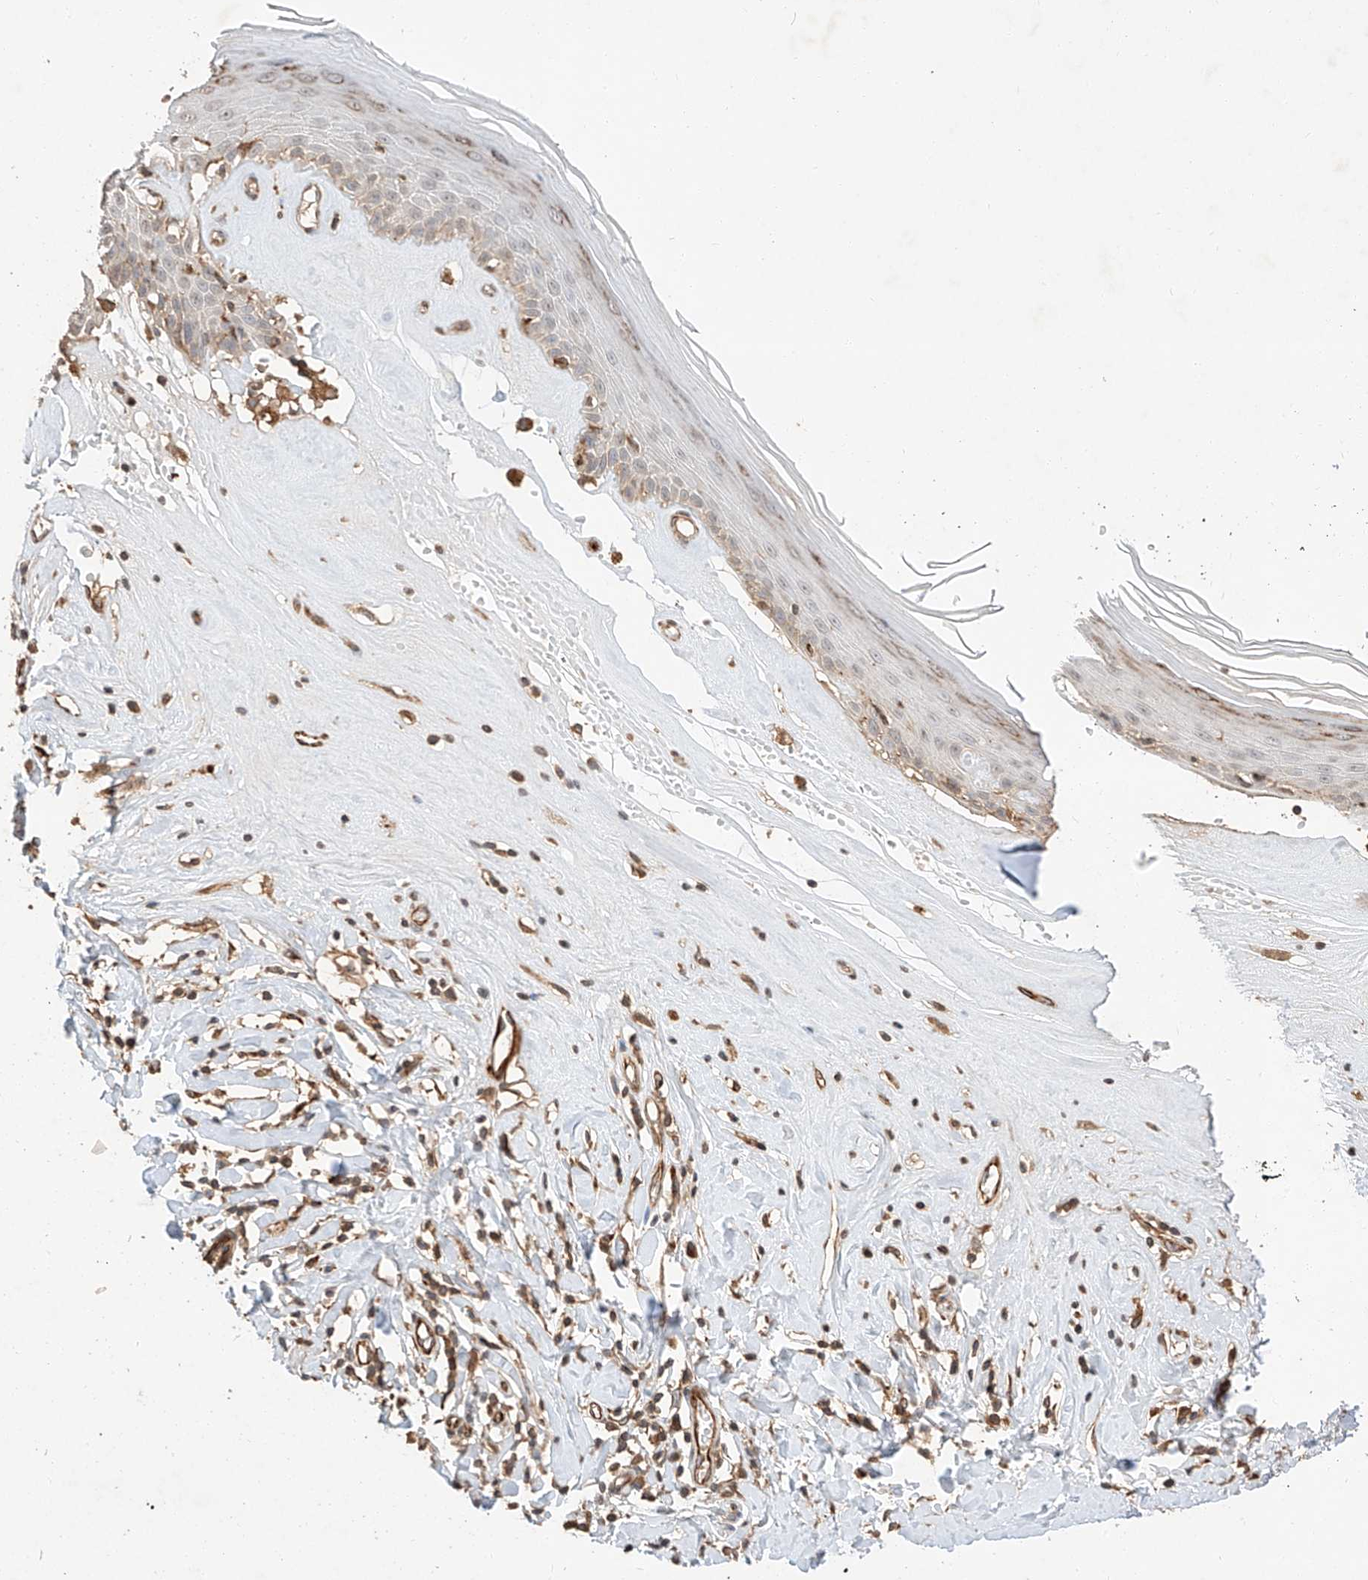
{"staining": {"intensity": "moderate", "quantity": "<25%", "location": "cytoplasmic/membranous"}, "tissue": "skin", "cell_type": "Epidermal cells", "image_type": "normal", "snomed": [{"axis": "morphology", "description": "Normal tissue, NOS"}, {"axis": "morphology", "description": "Inflammation, NOS"}, {"axis": "topography", "description": "Vulva"}], "caption": "Immunohistochemistry staining of benign skin, which reveals low levels of moderate cytoplasmic/membranous positivity in about <25% of epidermal cells indicating moderate cytoplasmic/membranous protein staining. The staining was performed using DAB (3,3'-diaminobenzidine) (brown) for protein detection and nuclei were counterstained in hematoxylin (blue).", "gene": "SUSD6", "patient": {"sex": "female", "age": 84}}